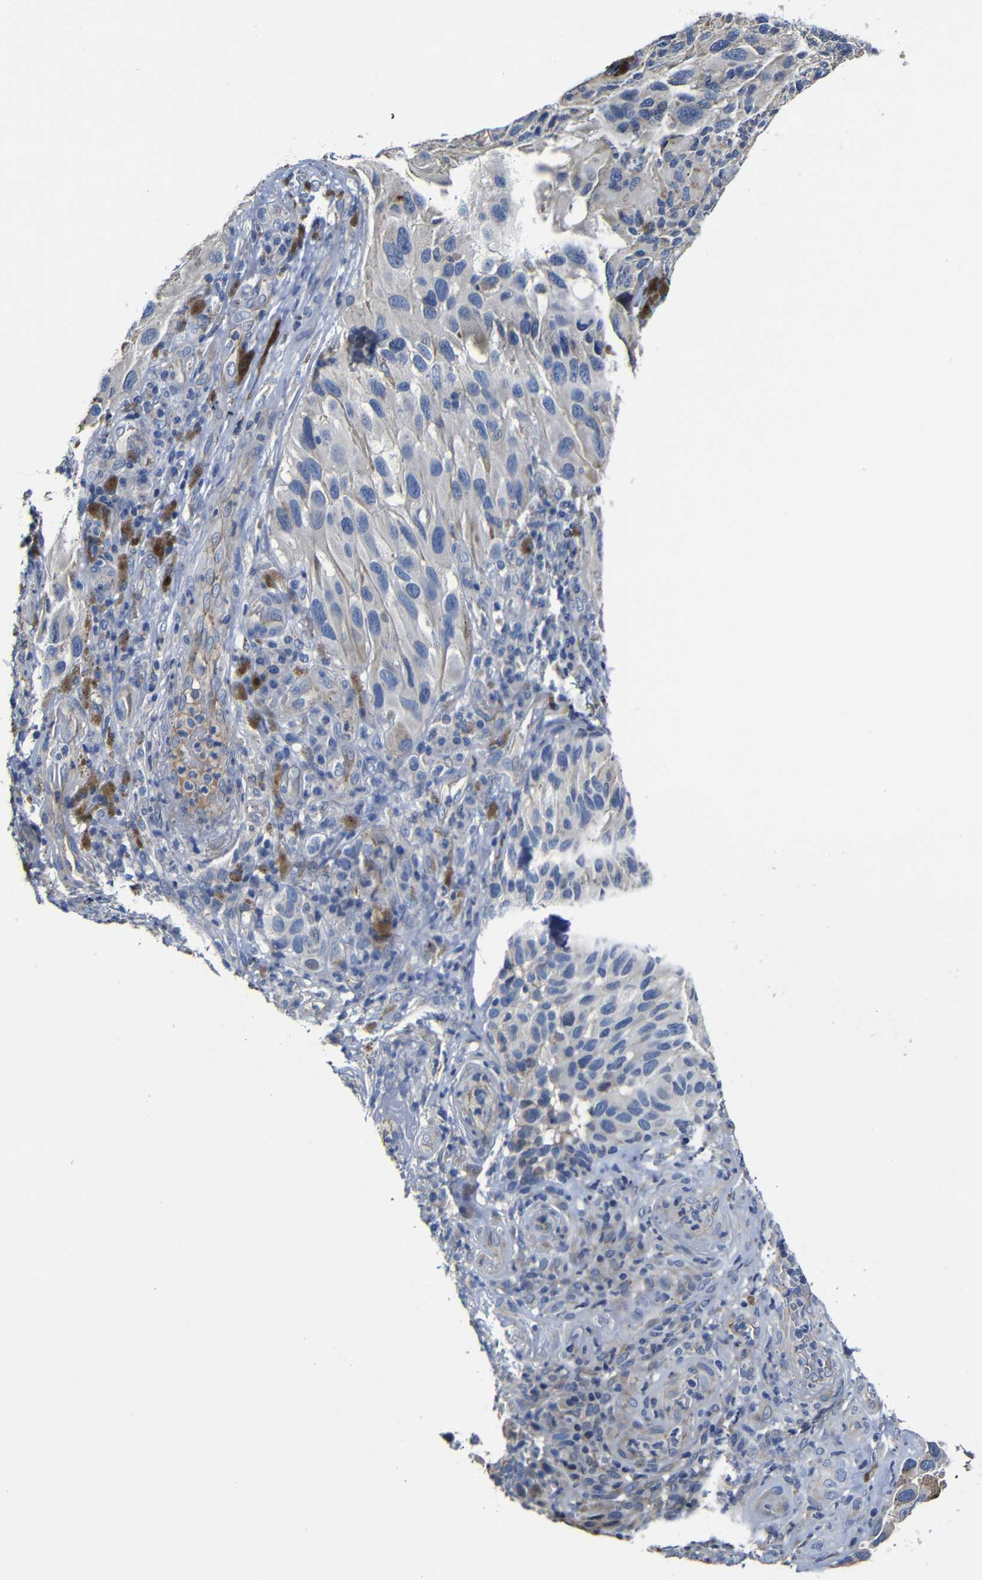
{"staining": {"intensity": "negative", "quantity": "none", "location": "none"}, "tissue": "melanoma", "cell_type": "Tumor cells", "image_type": "cancer", "snomed": [{"axis": "morphology", "description": "Malignant melanoma, NOS"}, {"axis": "topography", "description": "Skin"}], "caption": "Immunohistochemistry (IHC) micrograph of human melanoma stained for a protein (brown), which shows no positivity in tumor cells.", "gene": "AFDN", "patient": {"sex": "female", "age": 73}}